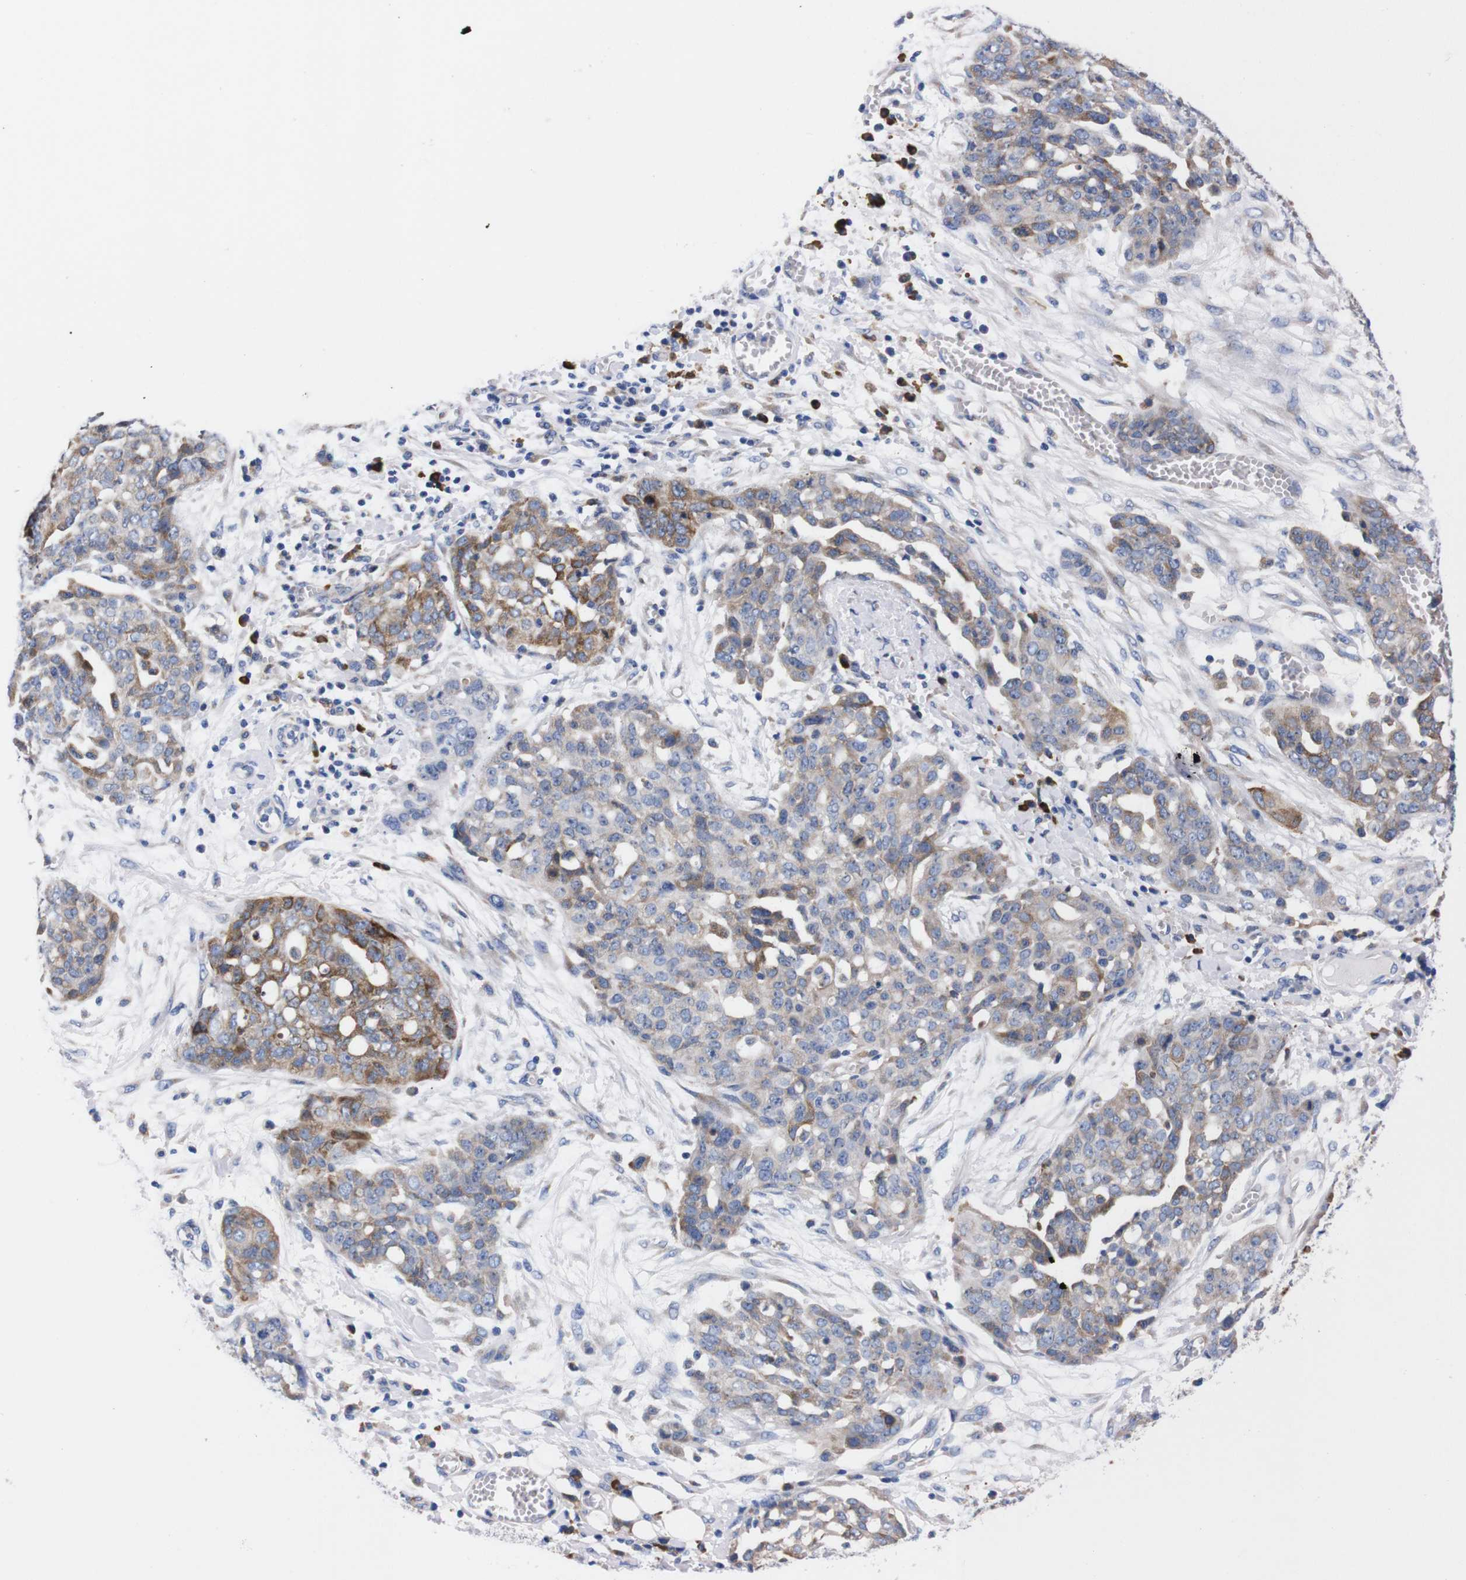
{"staining": {"intensity": "weak", "quantity": "<25%", "location": "cytoplasmic/membranous"}, "tissue": "ovarian cancer", "cell_type": "Tumor cells", "image_type": "cancer", "snomed": [{"axis": "morphology", "description": "Cystadenocarcinoma, serous, NOS"}, {"axis": "topography", "description": "Soft tissue"}, {"axis": "topography", "description": "Ovary"}], "caption": "This is an IHC histopathology image of human ovarian serous cystadenocarcinoma. There is no positivity in tumor cells.", "gene": "NEBL", "patient": {"sex": "female", "age": 57}}